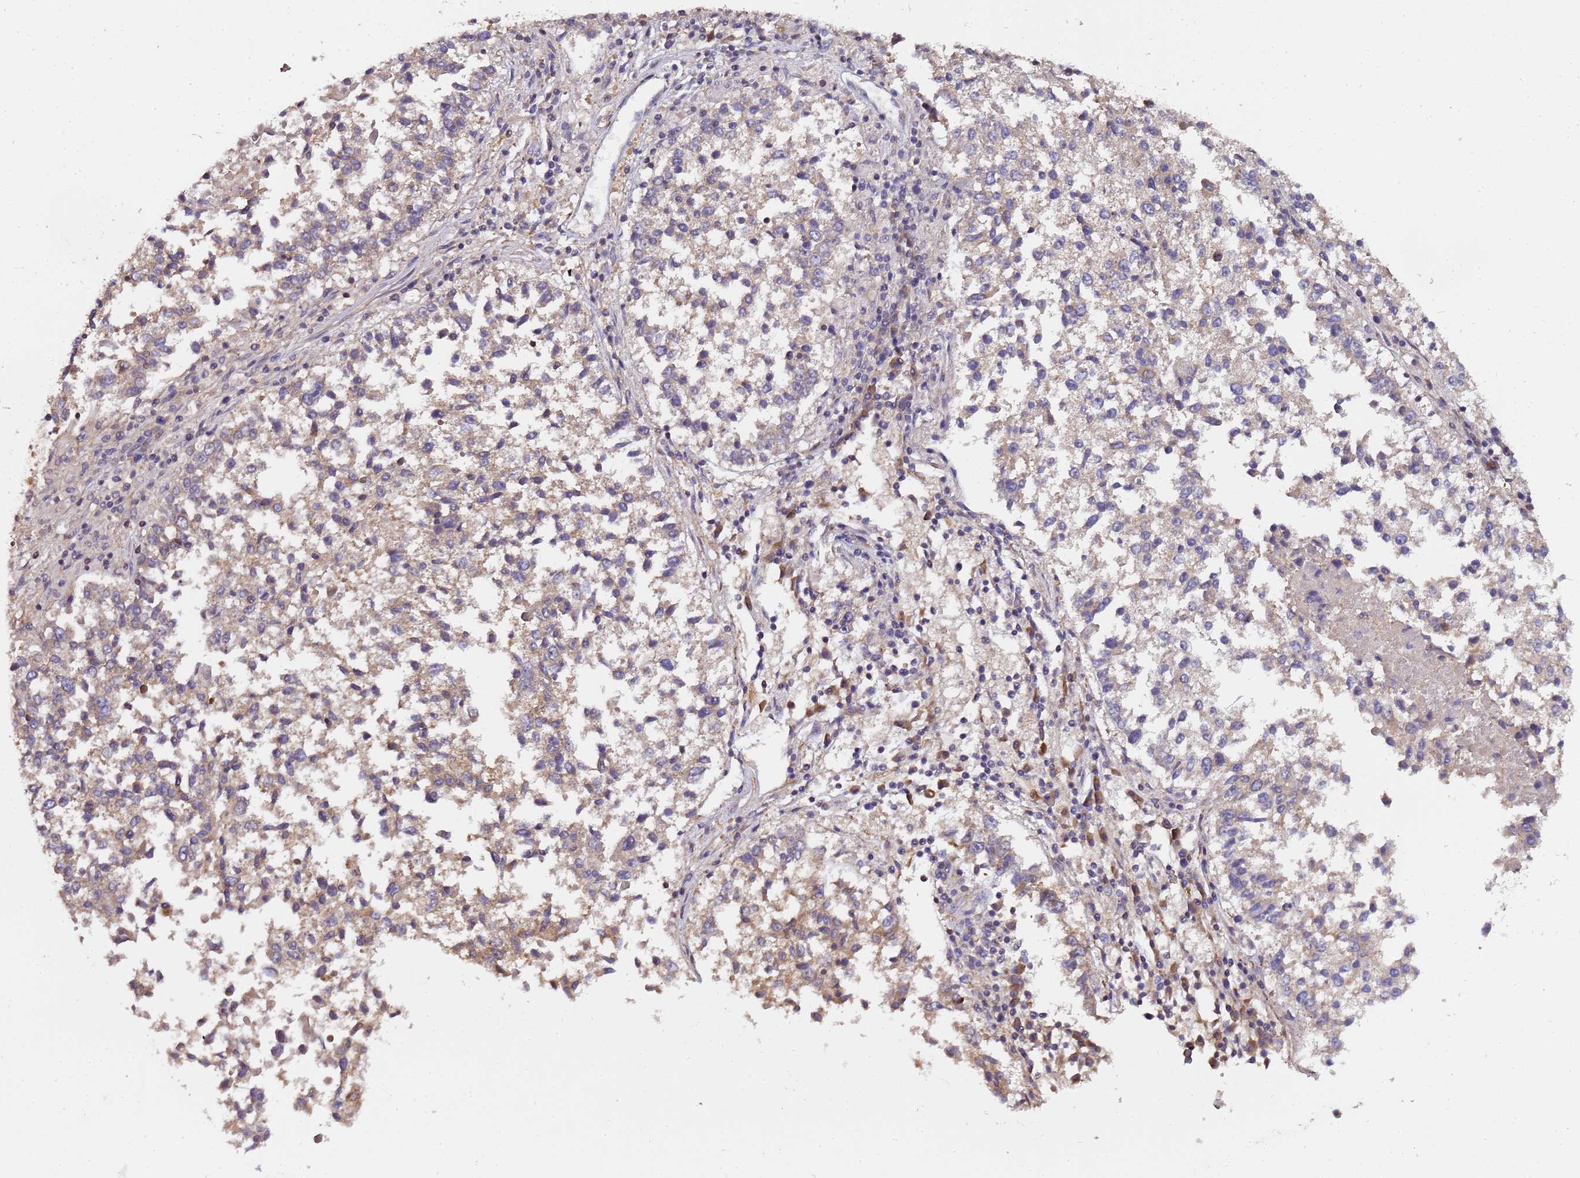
{"staining": {"intensity": "weak", "quantity": "<25%", "location": "cytoplasmic/membranous"}, "tissue": "lung cancer", "cell_type": "Tumor cells", "image_type": "cancer", "snomed": [{"axis": "morphology", "description": "Squamous cell carcinoma, NOS"}, {"axis": "topography", "description": "Lung"}], "caption": "Immunohistochemical staining of squamous cell carcinoma (lung) exhibits no significant expression in tumor cells.", "gene": "ELMOD2", "patient": {"sex": "male", "age": 73}}